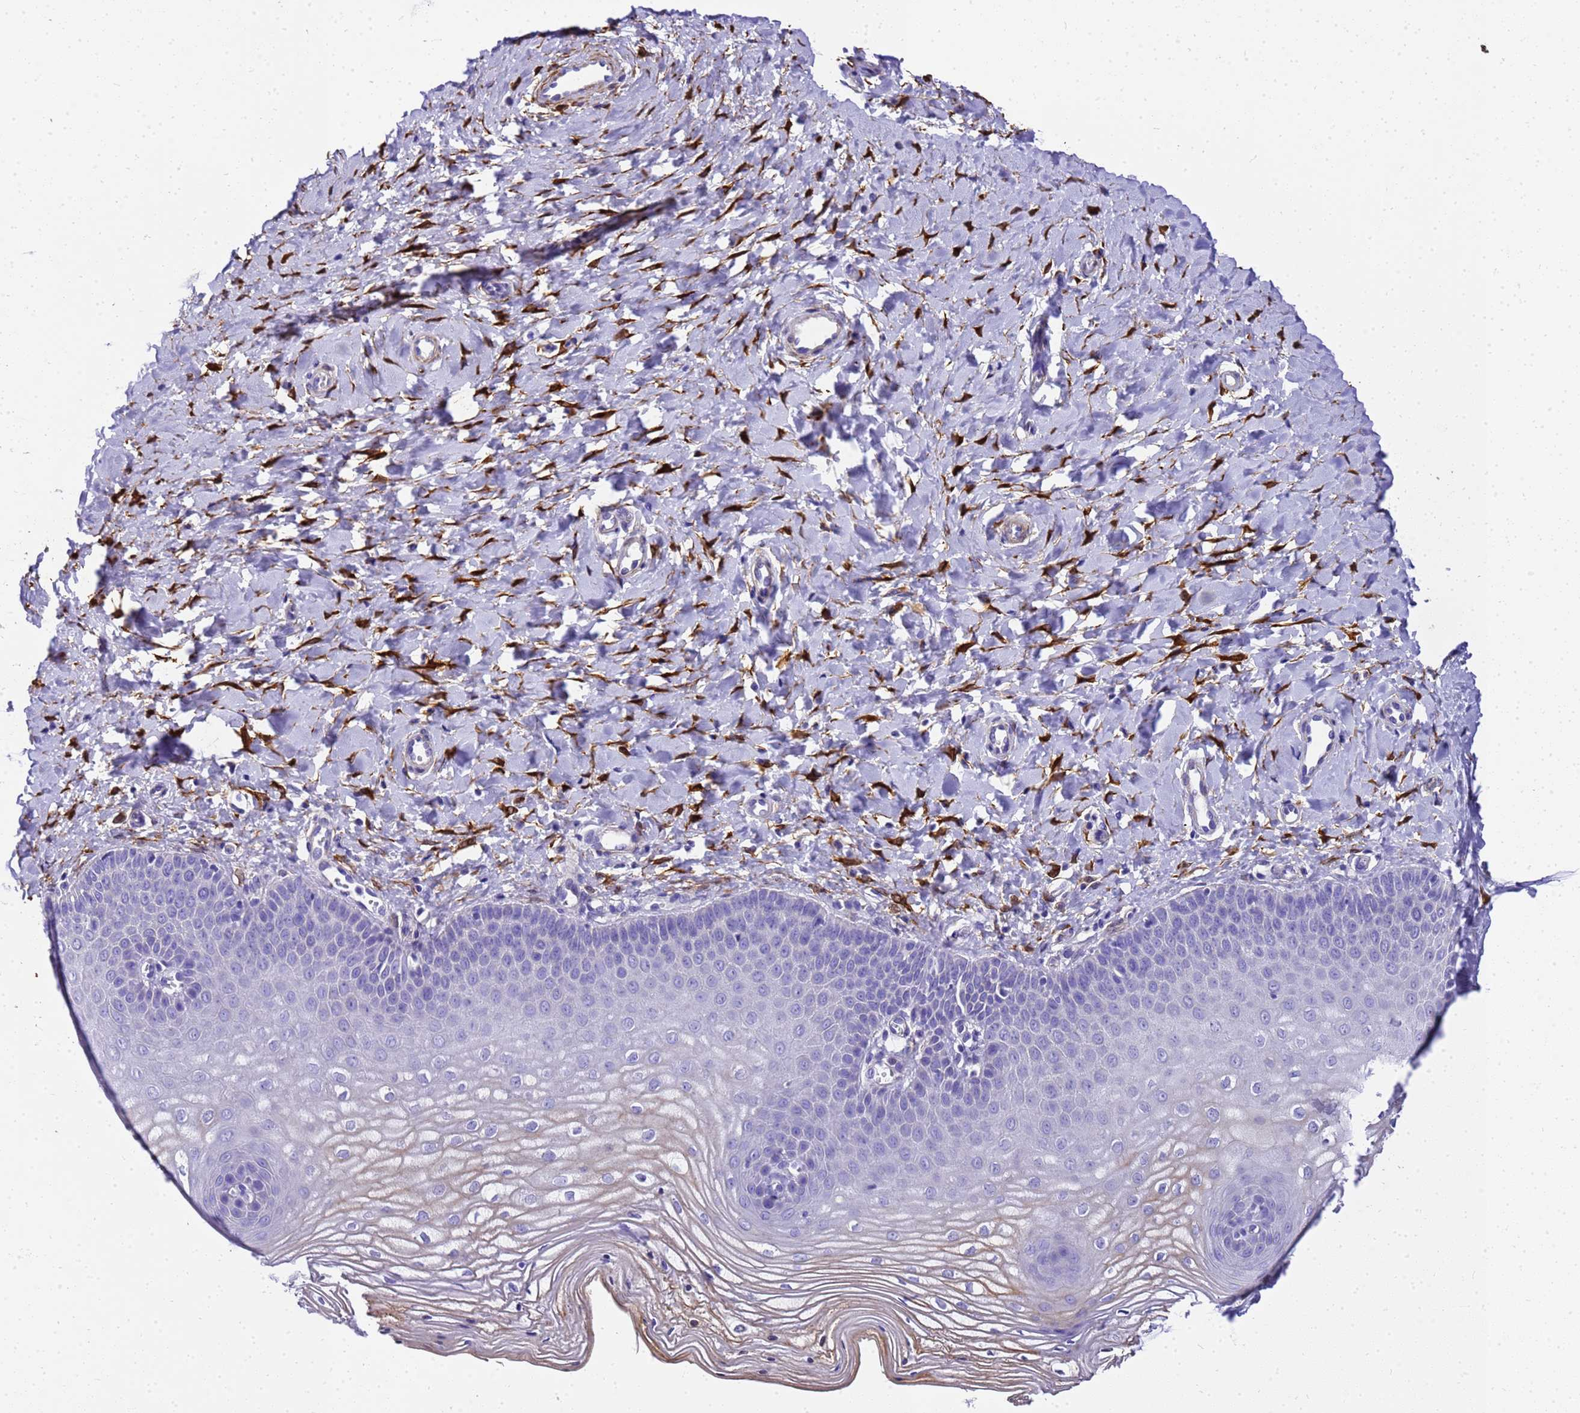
{"staining": {"intensity": "weak", "quantity": "<25%", "location": "cytoplasmic/membranous"}, "tissue": "vagina", "cell_type": "Squamous epithelial cells", "image_type": "normal", "snomed": [{"axis": "morphology", "description": "Normal tissue, NOS"}, {"axis": "topography", "description": "Vagina"}, {"axis": "topography", "description": "Cervix"}], "caption": "Immunohistochemistry (IHC) image of unremarkable vagina stained for a protein (brown), which shows no positivity in squamous epithelial cells. (DAB (3,3'-diaminobenzidine) IHC, high magnification).", "gene": "HSPB6", "patient": {"sex": "female", "age": 40}}